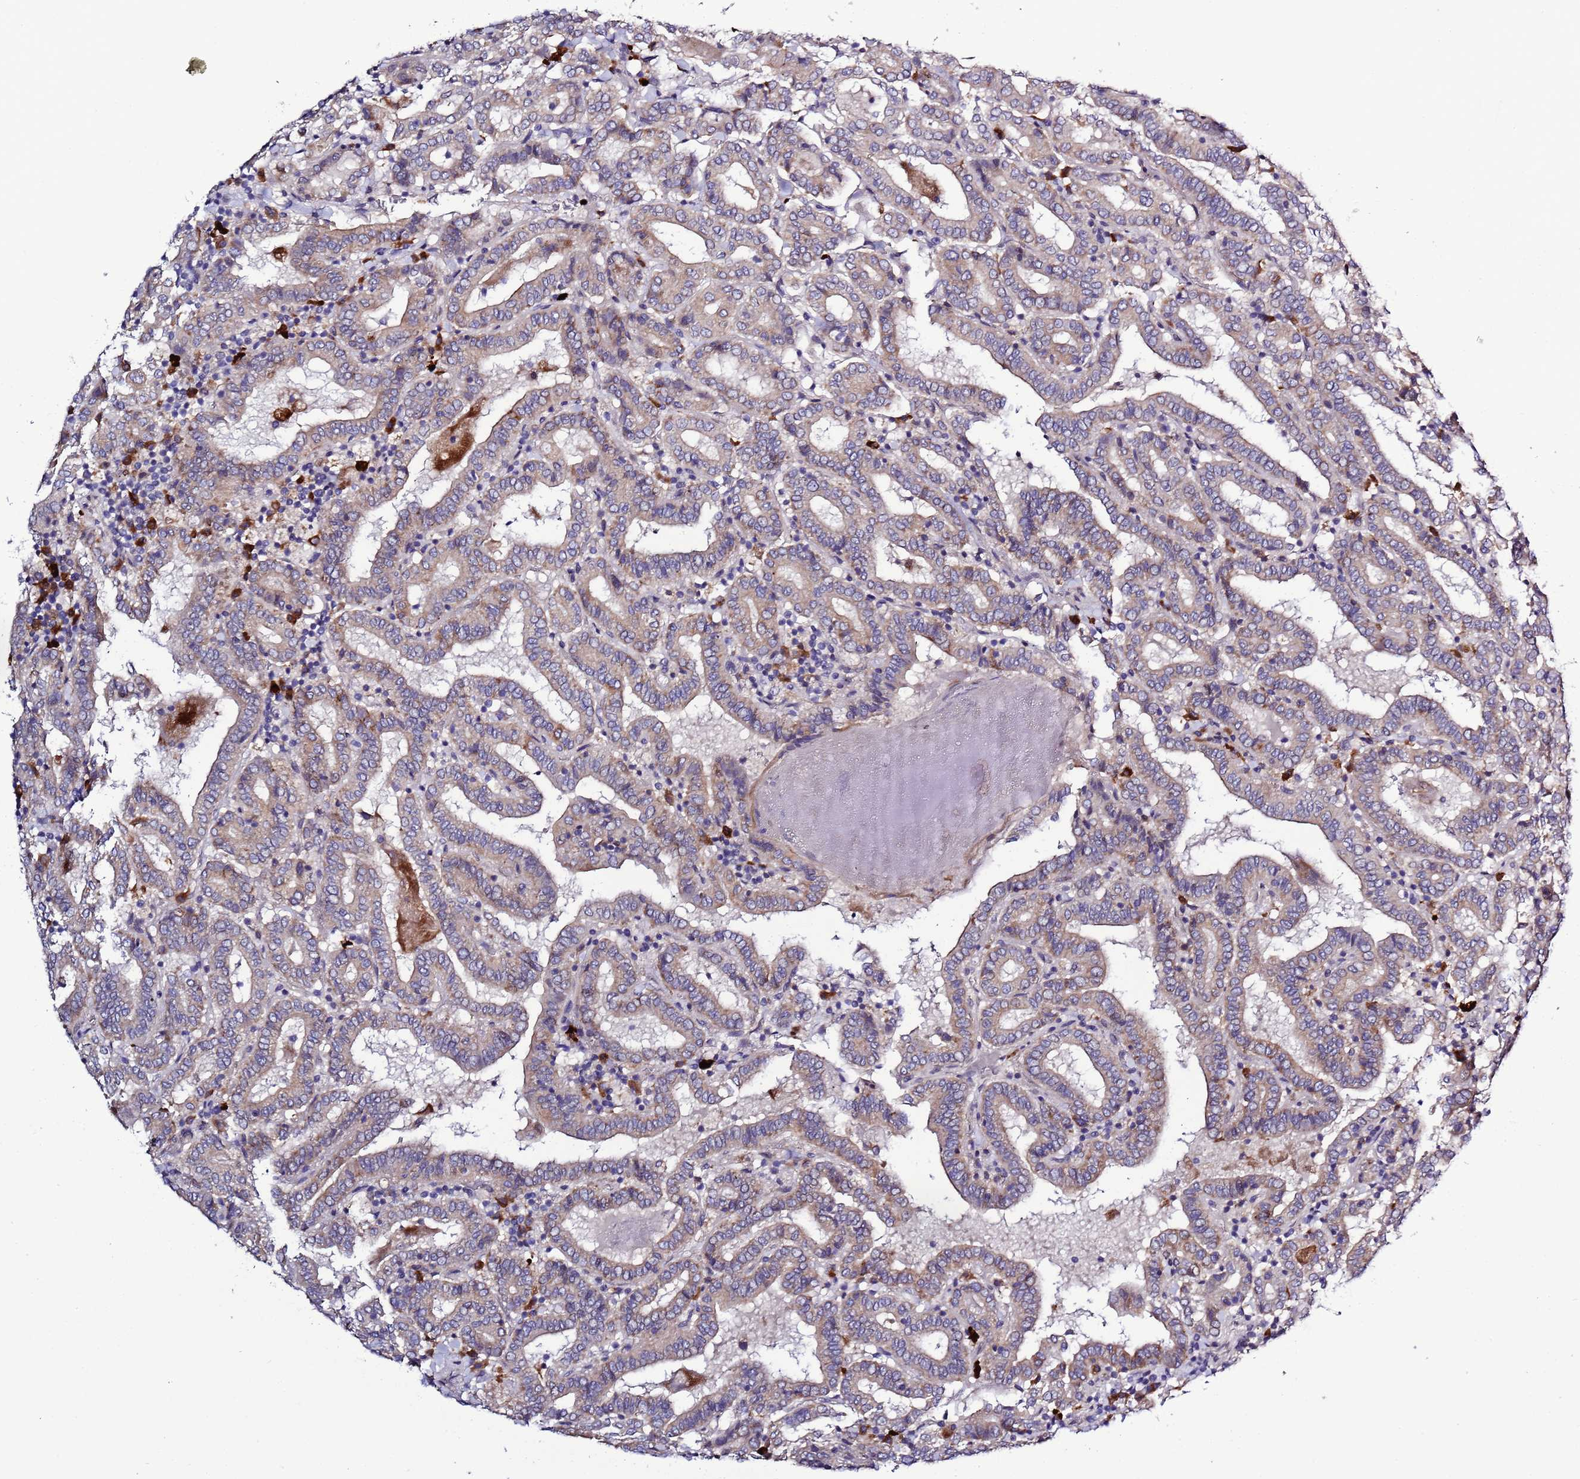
{"staining": {"intensity": "weak", "quantity": "25%-75%", "location": "cytoplasmic/membranous"}, "tissue": "thyroid cancer", "cell_type": "Tumor cells", "image_type": "cancer", "snomed": [{"axis": "morphology", "description": "Papillary adenocarcinoma, NOS"}, {"axis": "topography", "description": "Thyroid gland"}], "caption": "The photomicrograph exhibits a brown stain indicating the presence of a protein in the cytoplasmic/membranous of tumor cells in thyroid papillary adenocarcinoma.", "gene": "SPCS1", "patient": {"sex": "female", "age": 72}}